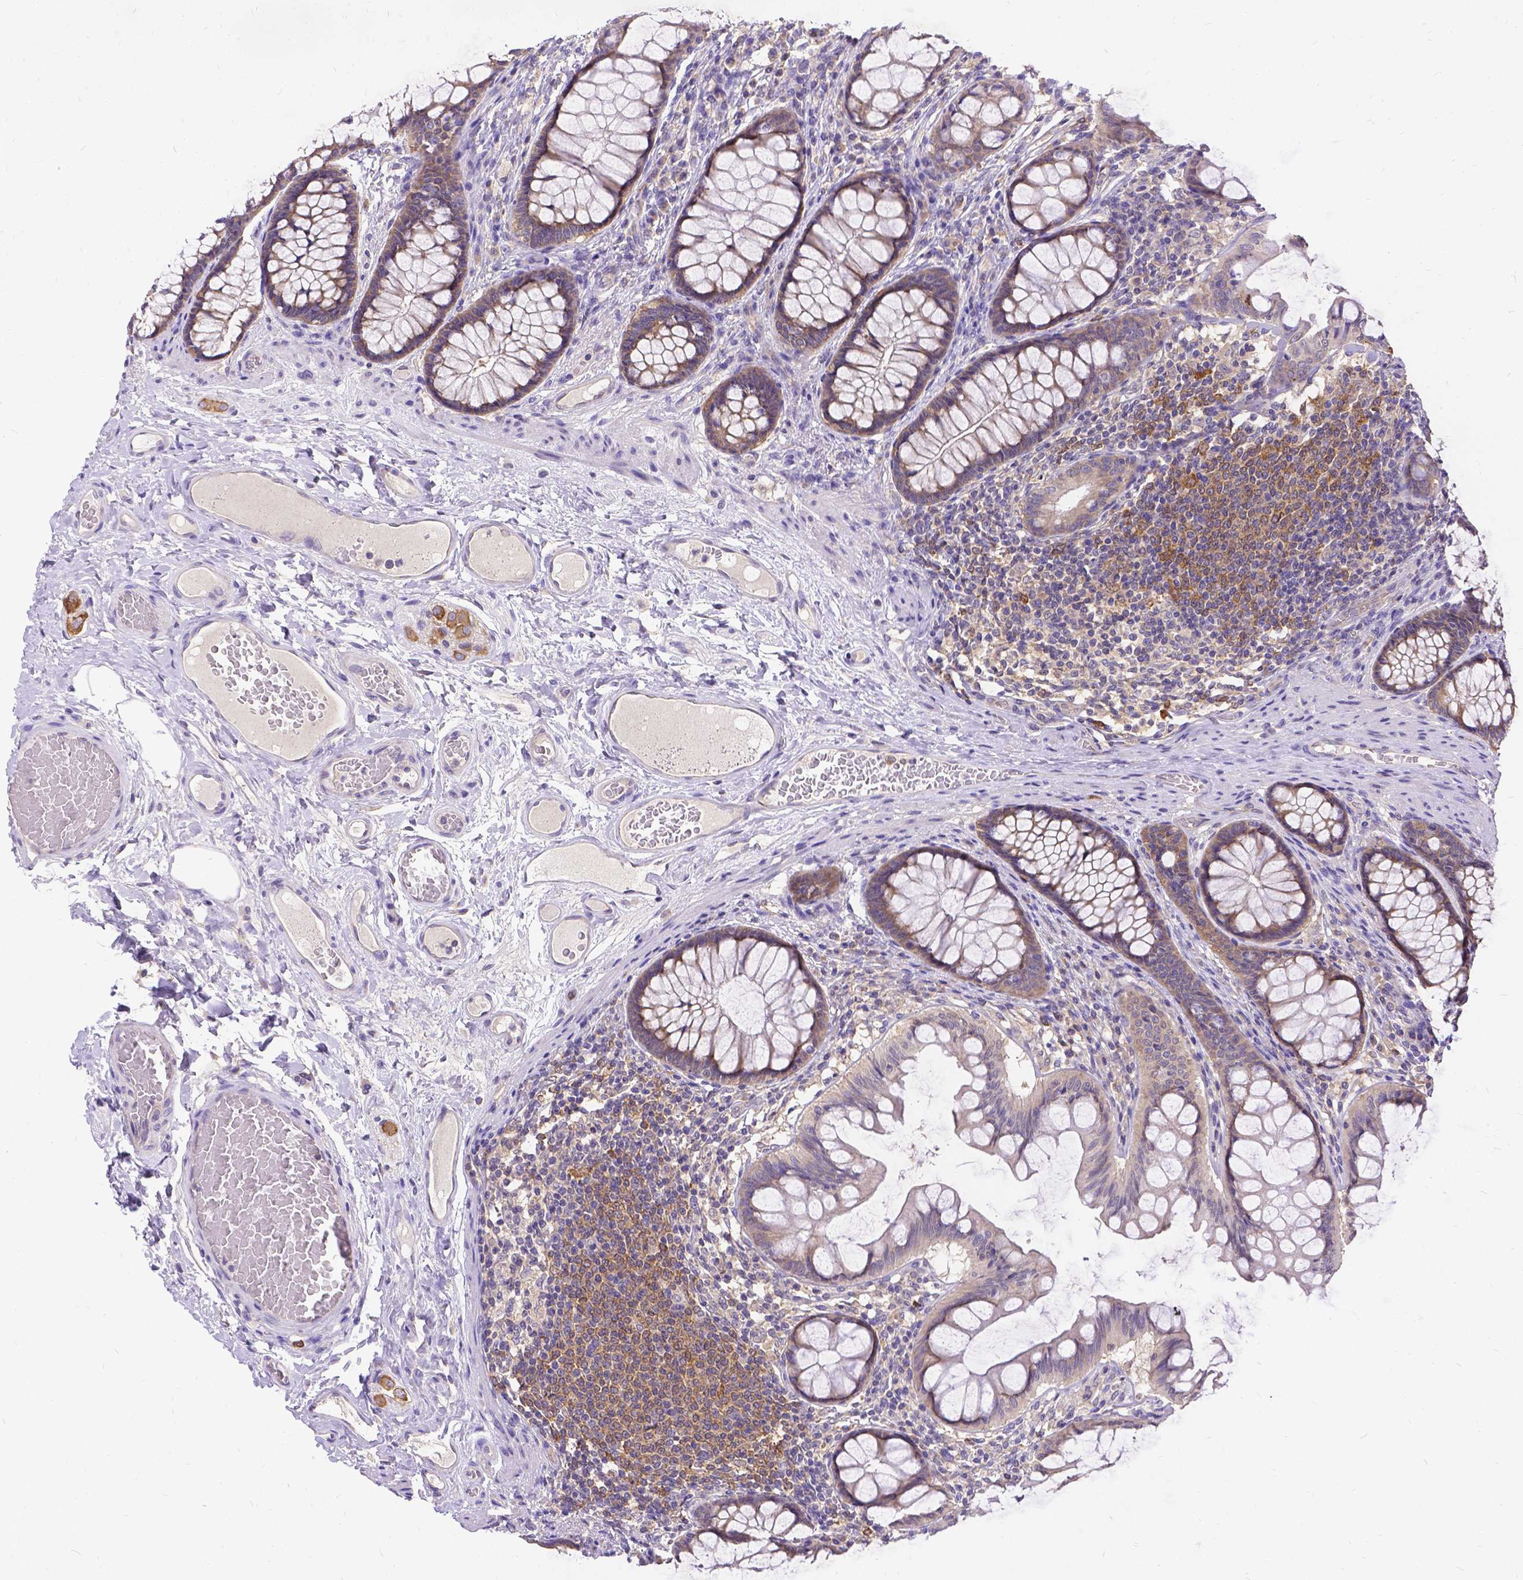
{"staining": {"intensity": "negative", "quantity": "none", "location": "none"}, "tissue": "colon", "cell_type": "Endothelial cells", "image_type": "normal", "snomed": [{"axis": "morphology", "description": "Normal tissue, NOS"}, {"axis": "topography", "description": "Colon"}], "caption": "Immunohistochemistry micrograph of benign colon stained for a protein (brown), which shows no positivity in endothelial cells.", "gene": "DENND6A", "patient": {"sex": "female", "age": 65}}